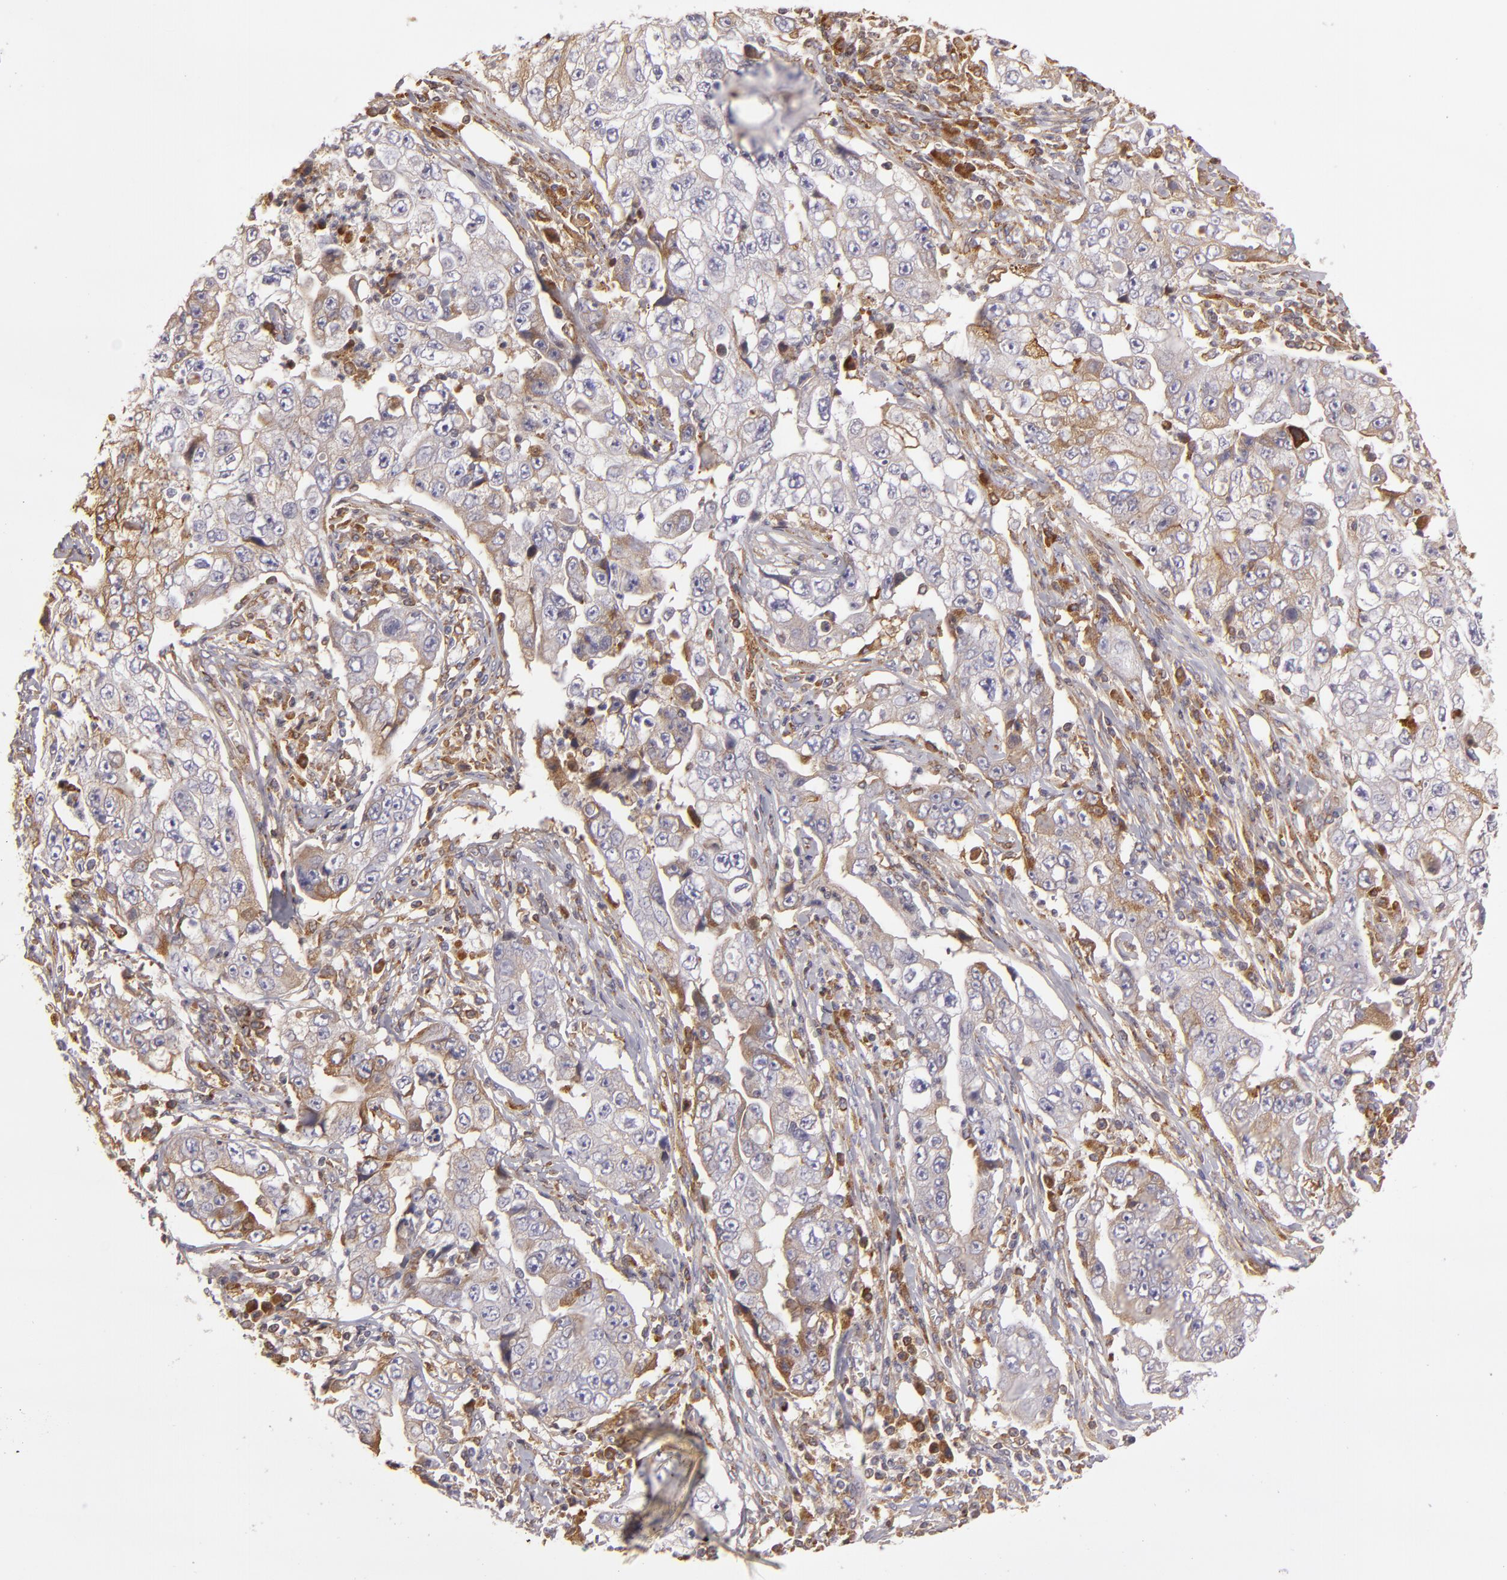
{"staining": {"intensity": "weak", "quantity": ">75%", "location": "cytoplasmic/membranous"}, "tissue": "lung cancer", "cell_type": "Tumor cells", "image_type": "cancer", "snomed": [{"axis": "morphology", "description": "Squamous cell carcinoma, NOS"}, {"axis": "topography", "description": "Lung"}], "caption": "Lung cancer (squamous cell carcinoma) stained with DAB (3,3'-diaminobenzidine) IHC exhibits low levels of weak cytoplasmic/membranous positivity in about >75% of tumor cells.", "gene": "CFB", "patient": {"sex": "male", "age": 64}}